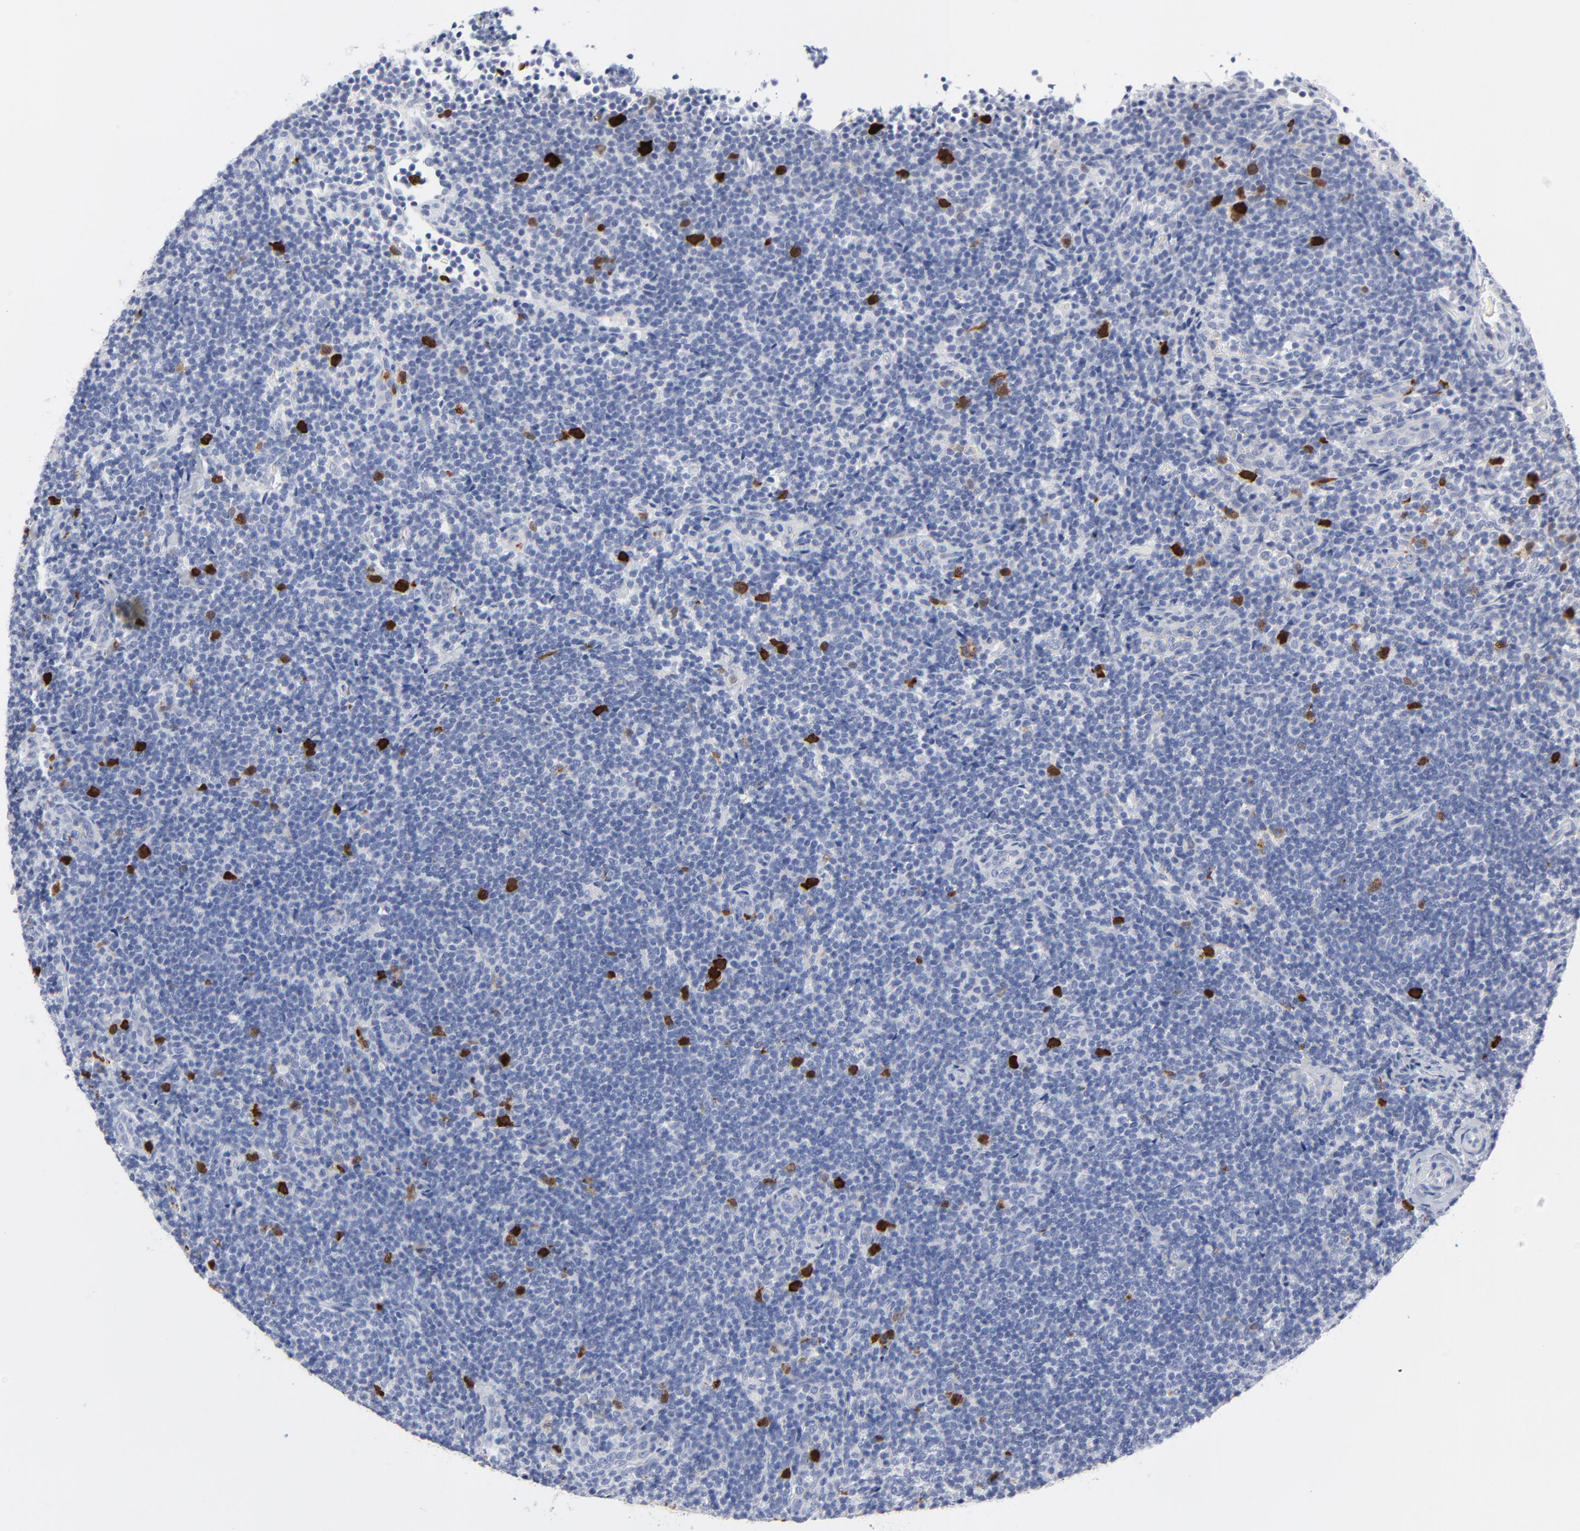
{"staining": {"intensity": "strong", "quantity": "<25%", "location": "cytoplasmic/membranous,nuclear"}, "tissue": "lymphoma", "cell_type": "Tumor cells", "image_type": "cancer", "snomed": [{"axis": "morphology", "description": "Malignant lymphoma, non-Hodgkin's type, Low grade"}, {"axis": "topography", "description": "Lymph node"}], "caption": "A brown stain highlights strong cytoplasmic/membranous and nuclear staining of a protein in human malignant lymphoma, non-Hodgkin's type (low-grade) tumor cells.", "gene": "CDK1", "patient": {"sex": "female", "age": 76}}